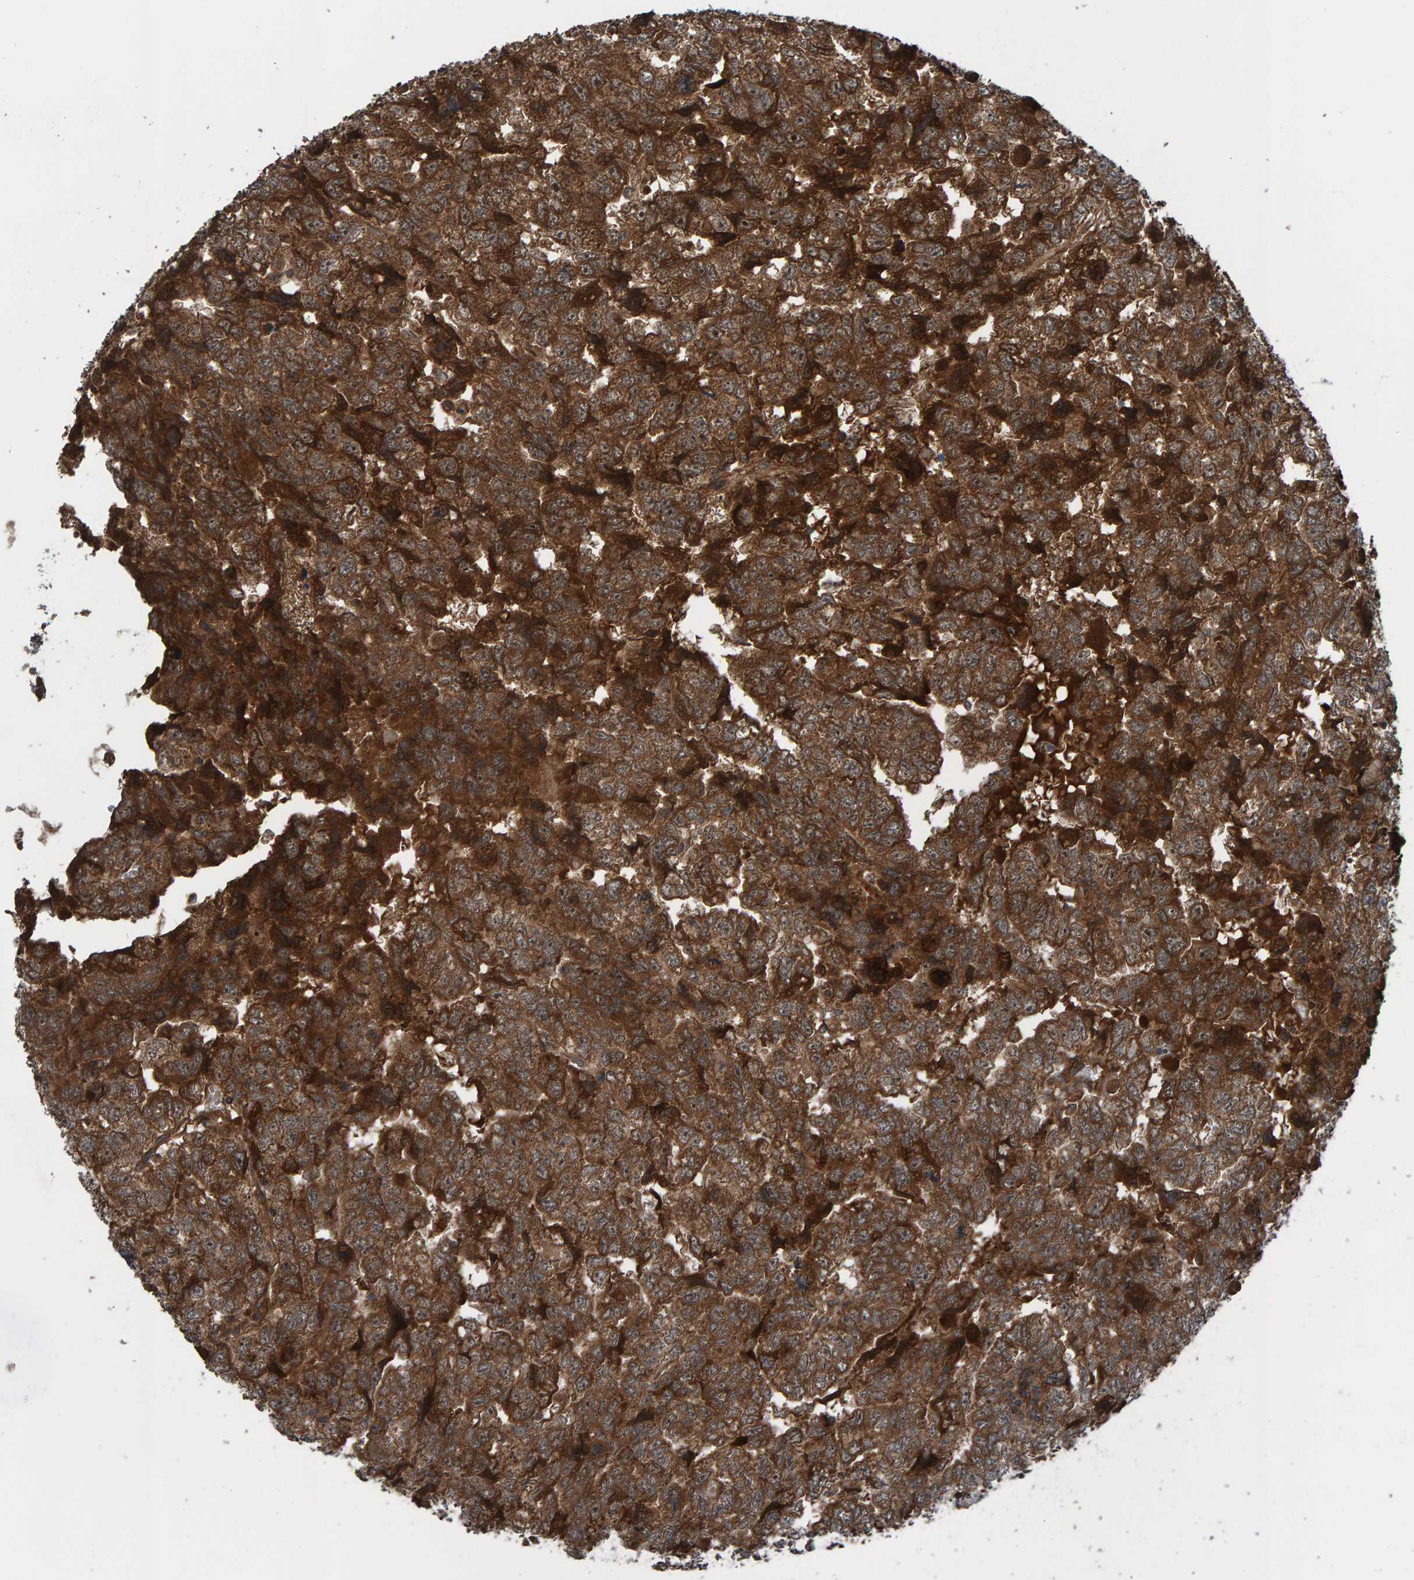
{"staining": {"intensity": "strong", "quantity": ">75%", "location": "cytoplasmic/membranous"}, "tissue": "testis cancer", "cell_type": "Tumor cells", "image_type": "cancer", "snomed": [{"axis": "morphology", "description": "Carcinoma, Embryonal, NOS"}, {"axis": "topography", "description": "Testis"}], "caption": "Human testis cancer (embryonal carcinoma) stained with a protein marker exhibits strong staining in tumor cells.", "gene": "CUEDC1", "patient": {"sex": "male", "age": 36}}